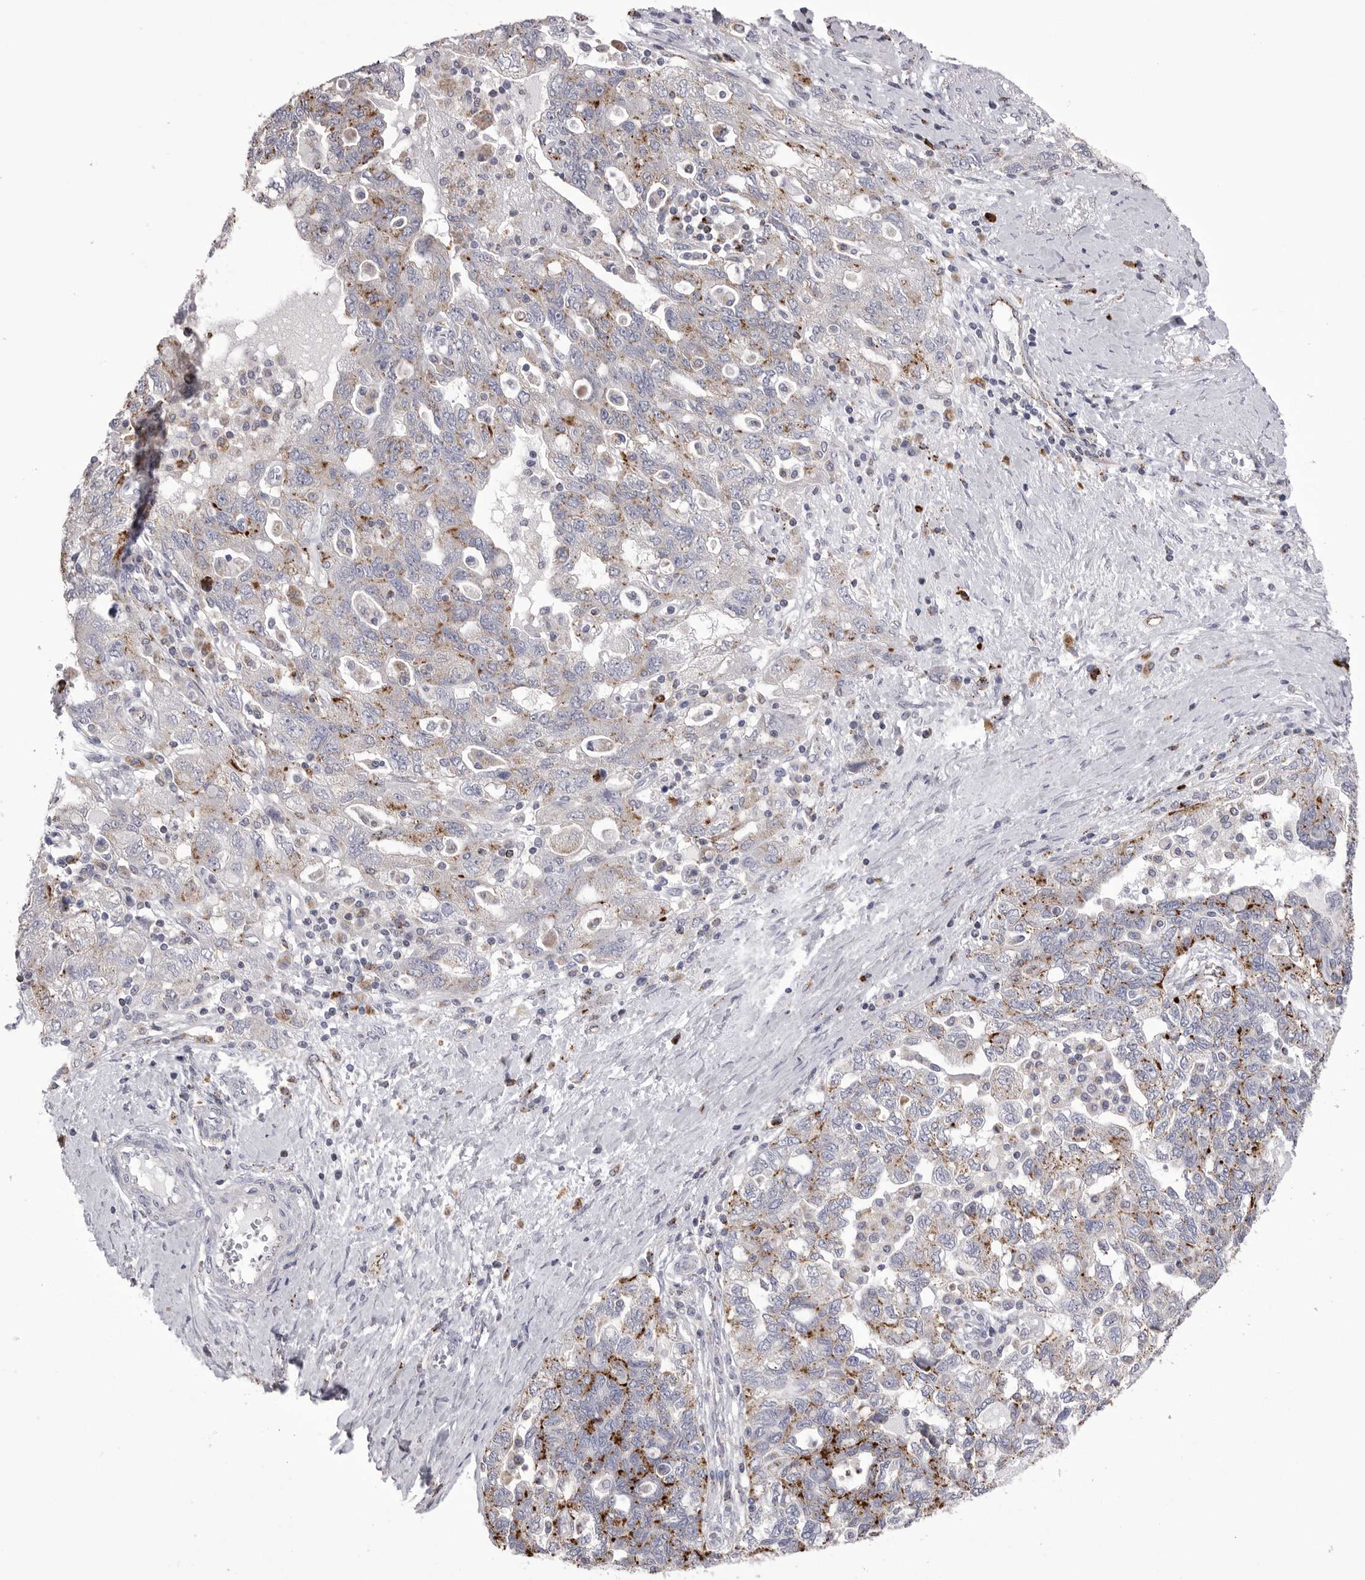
{"staining": {"intensity": "weak", "quantity": "<25%", "location": "cytoplasmic/membranous"}, "tissue": "ovarian cancer", "cell_type": "Tumor cells", "image_type": "cancer", "snomed": [{"axis": "morphology", "description": "Carcinoma, NOS"}, {"axis": "morphology", "description": "Cystadenocarcinoma, serous, NOS"}, {"axis": "topography", "description": "Ovary"}], "caption": "Ovarian cancer (serous cystadenocarcinoma) was stained to show a protein in brown. There is no significant staining in tumor cells.", "gene": "PSPN", "patient": {"sex": "female", "age": 69}}